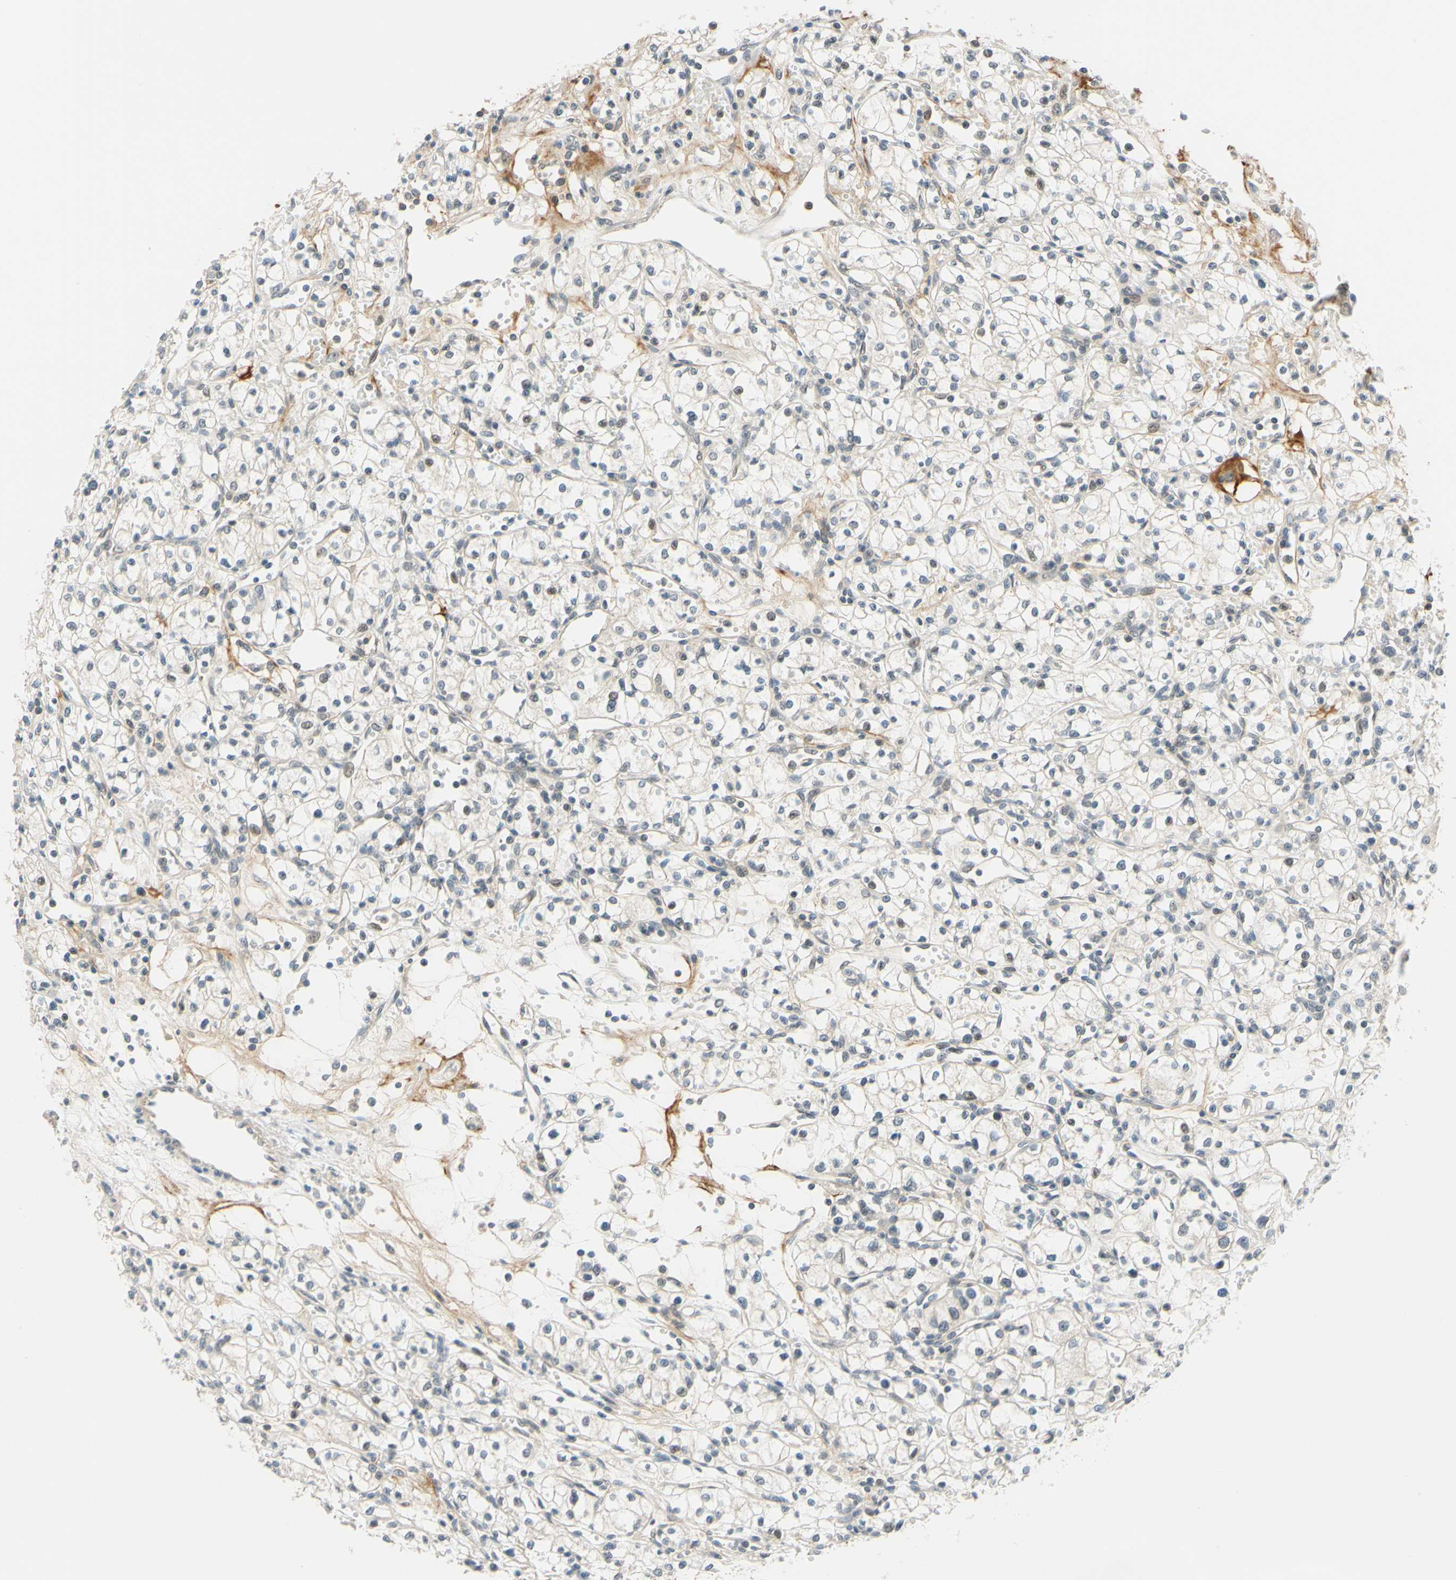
{"staining": {"intensity": "moderate", "quantity": "<25%", "location": "cytoplasmic/membranous"}, "tissue": "renal cancer", "cell_type": "Tumor cells", "image_type": "cancer", "snomed": [{"axis": "morphology", "description": "Normal tissue, NOS"}, {"axis": "morphology", "description": "Adenocarcinoma, NOS"}, {"axis": "topography", "description": "Kidney"}], "caption": "DAB immunohistochemical staining of renal cancer (adenocarcinoma) displays moderate cytoplasmic/membranous protein expression in approximately <25% of tumor cells.", "gene": "C2CD2L", "patient": {"sex": "male", "age": 59}}